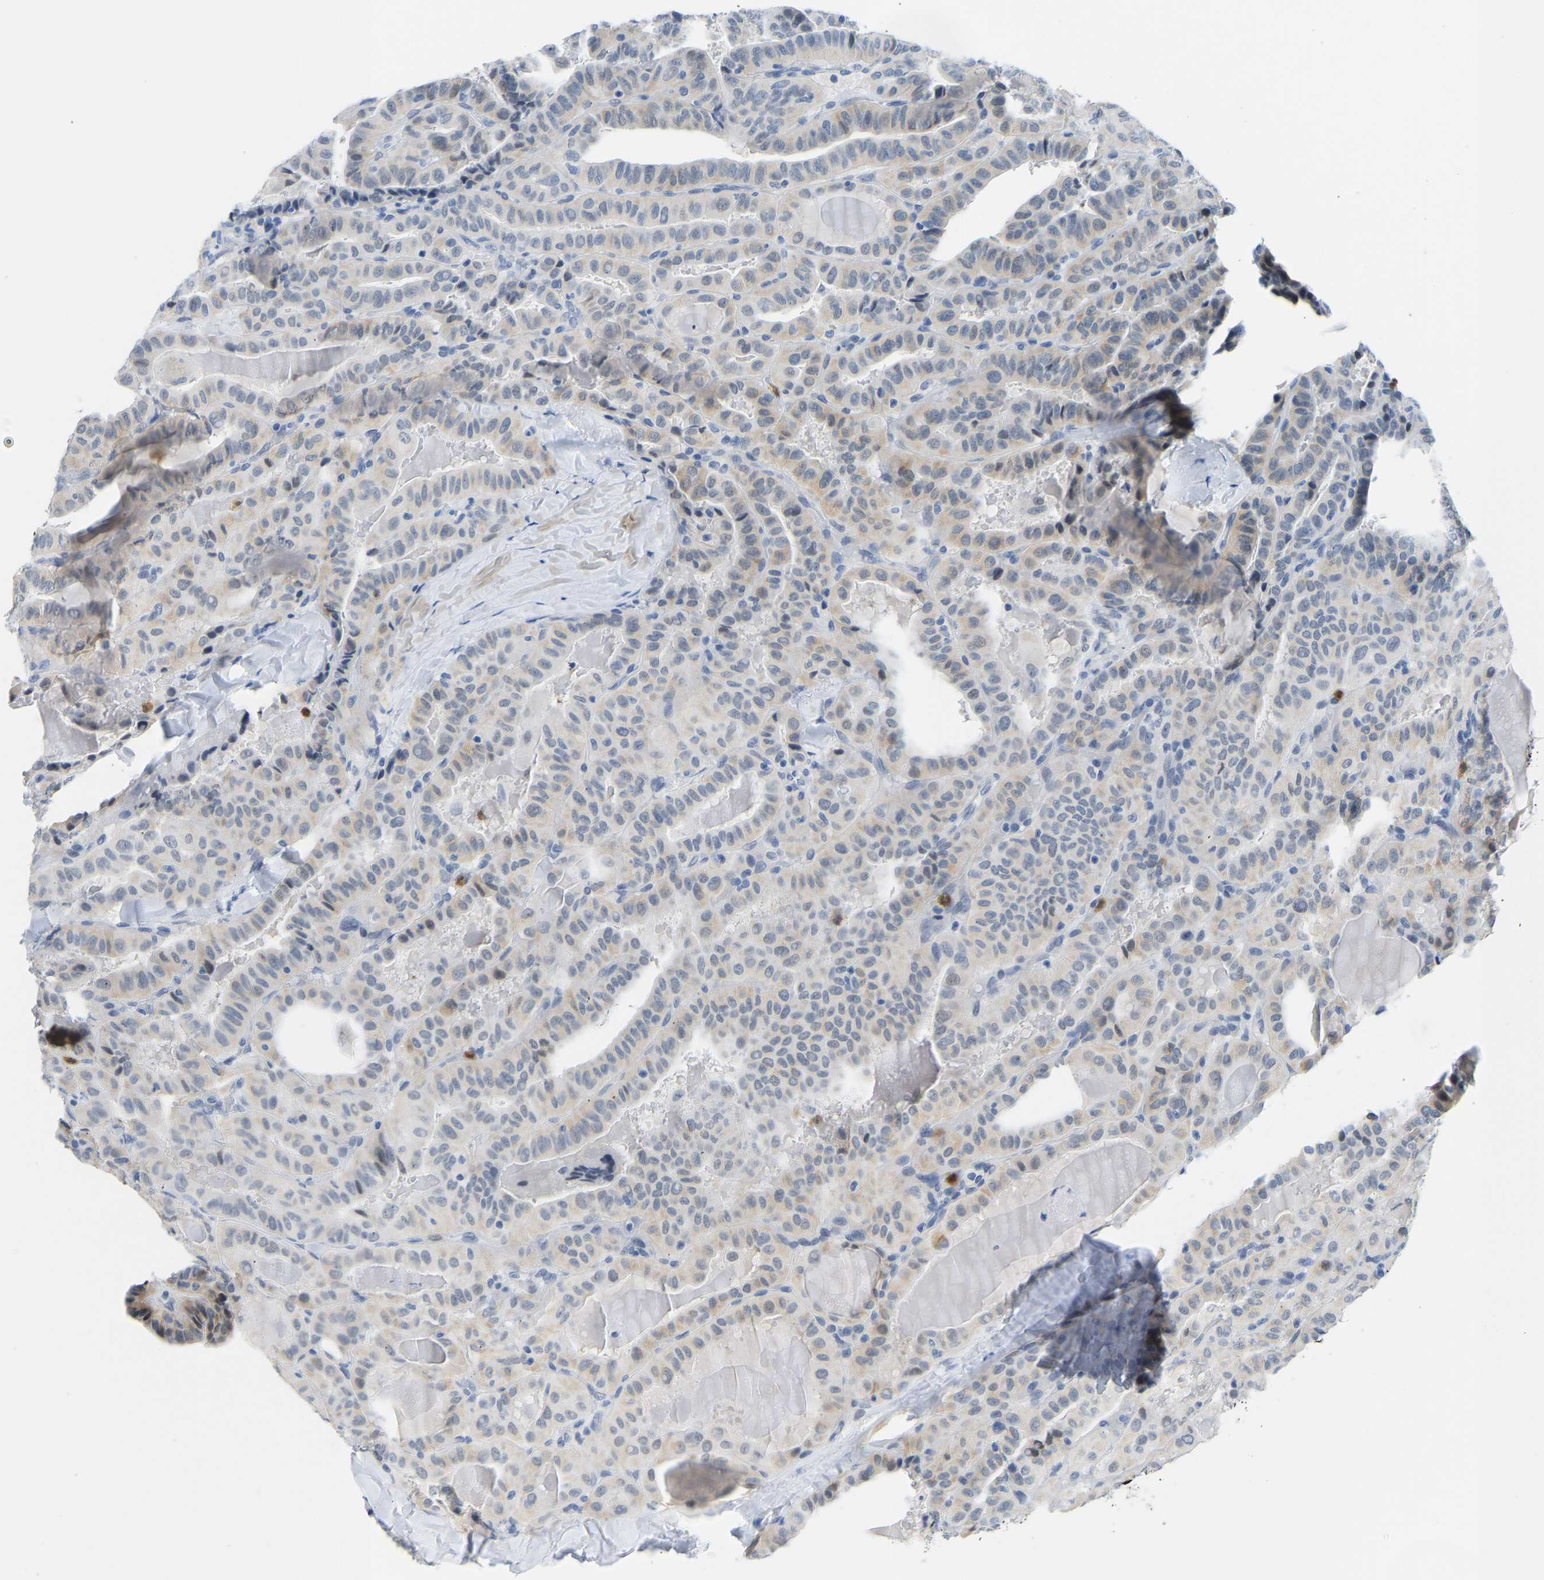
{"staining": {"intensity": "weak", "quantity": "25%-75%", "location": "cytoplasmic/membranous"}, "tissue": "thyroid cancer", "cell_type": "Tumor cells", "image_type": "cancer", "snomed": [{"axis": "morphology", "description": "Papillary adenocarcinoma, NOS"}, {"axis": "topography", "description": "Thyroid gland"}], "caption": "This photomicrograph shows IHC staining of papillary adenocarcinoma (thyroid), with low weak cytoplasmic/membranous staining in approximately 25%-75% of tumor cells.", "gene": "TXNDC2", "patient": {"sex": "male", "age": 77}}